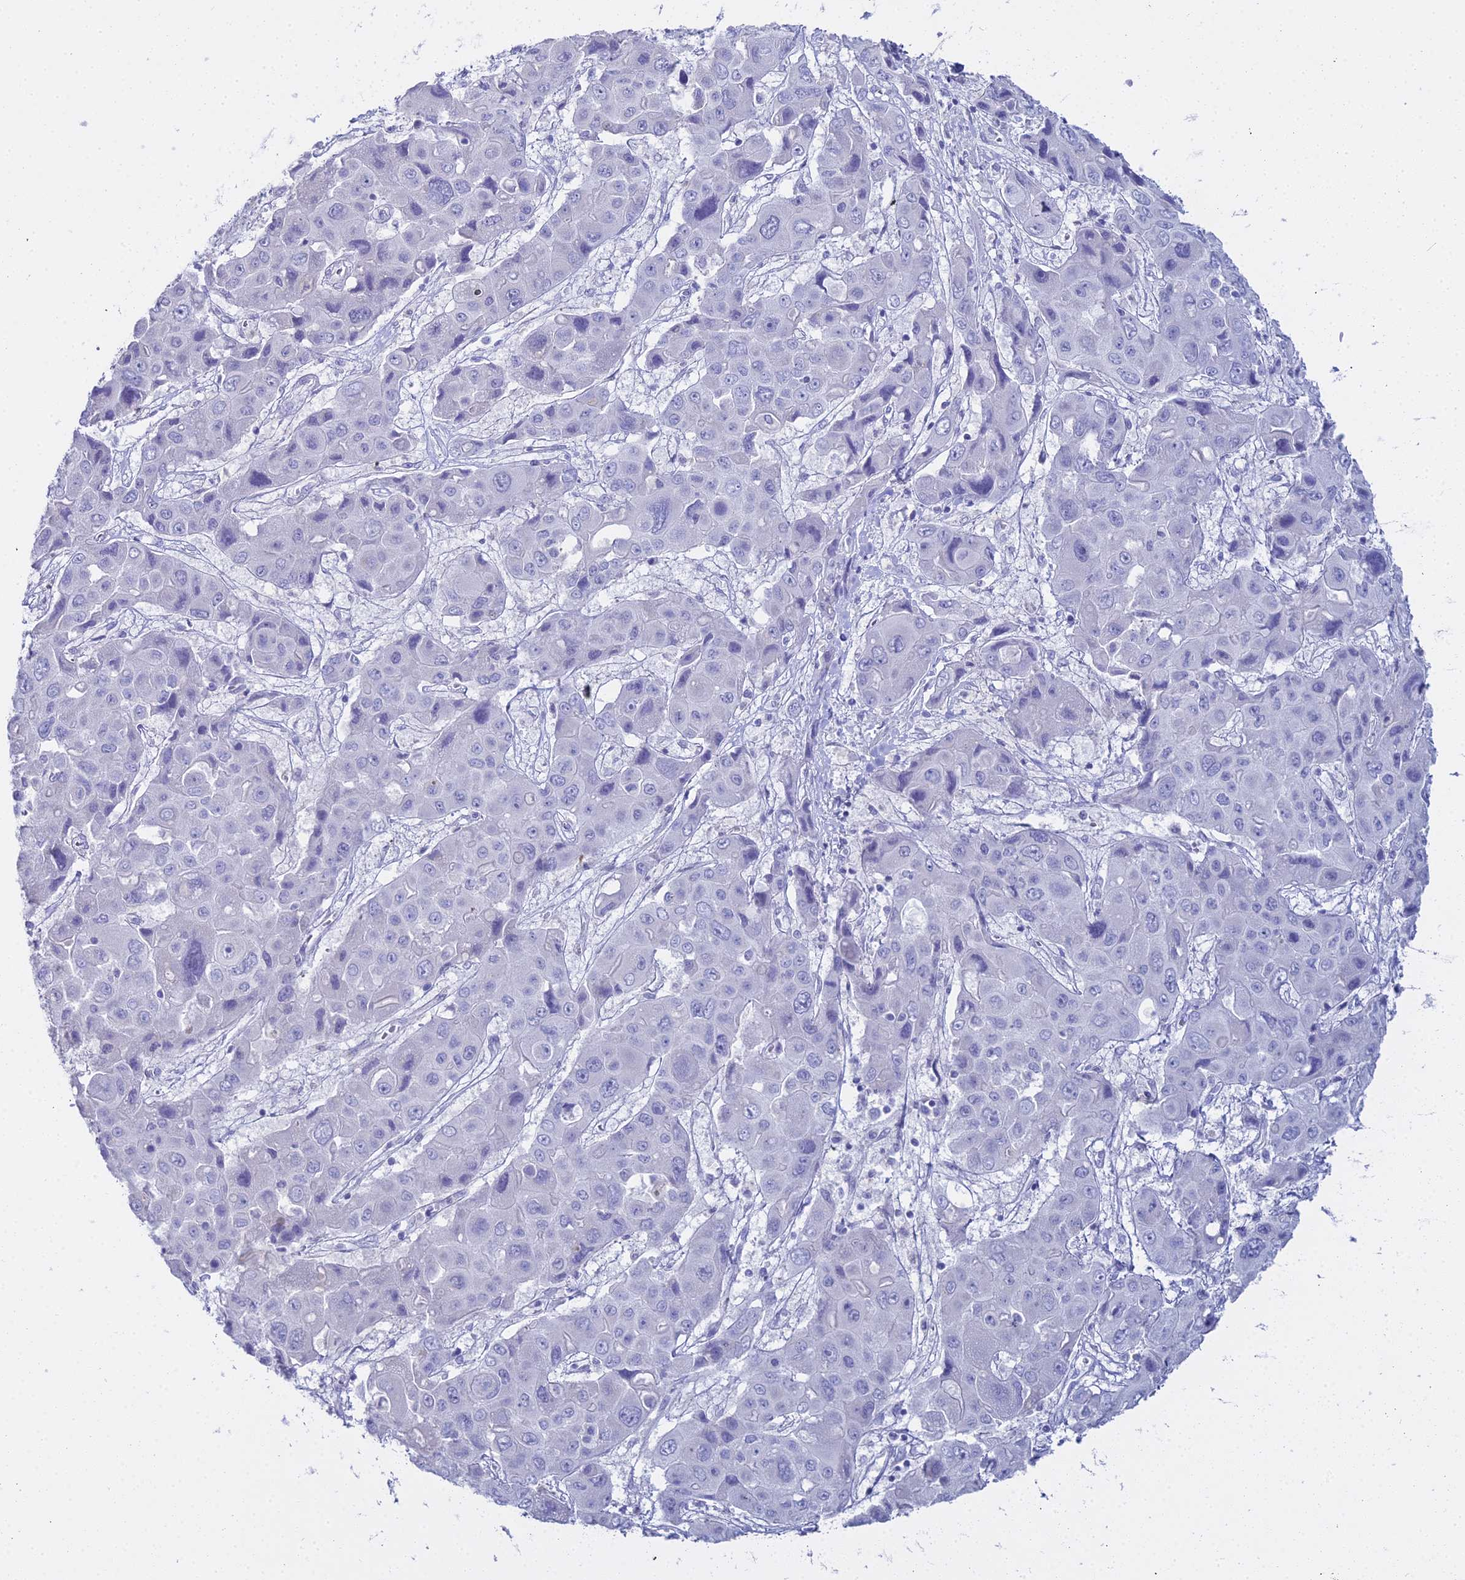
{"staining": {"intensity": "negative", "quantity": "none", "location": "none"}, "tissue": "liver cancer", "cell_type": "Tumor cells", "image_type": "cancer", "snomed": [{"axis": "morphology", "description": "Cholangiocarcinoma"}, {"axis": "topography", "description": "Liver"}], "caption": "High power microscopy micrograph of an IHC histopathology image of cholangiocarcinoma (liver), revealing no significant expression in tumor cells.", "gene": "S100A7", "patient": {"sex": "male", "age": 67}}